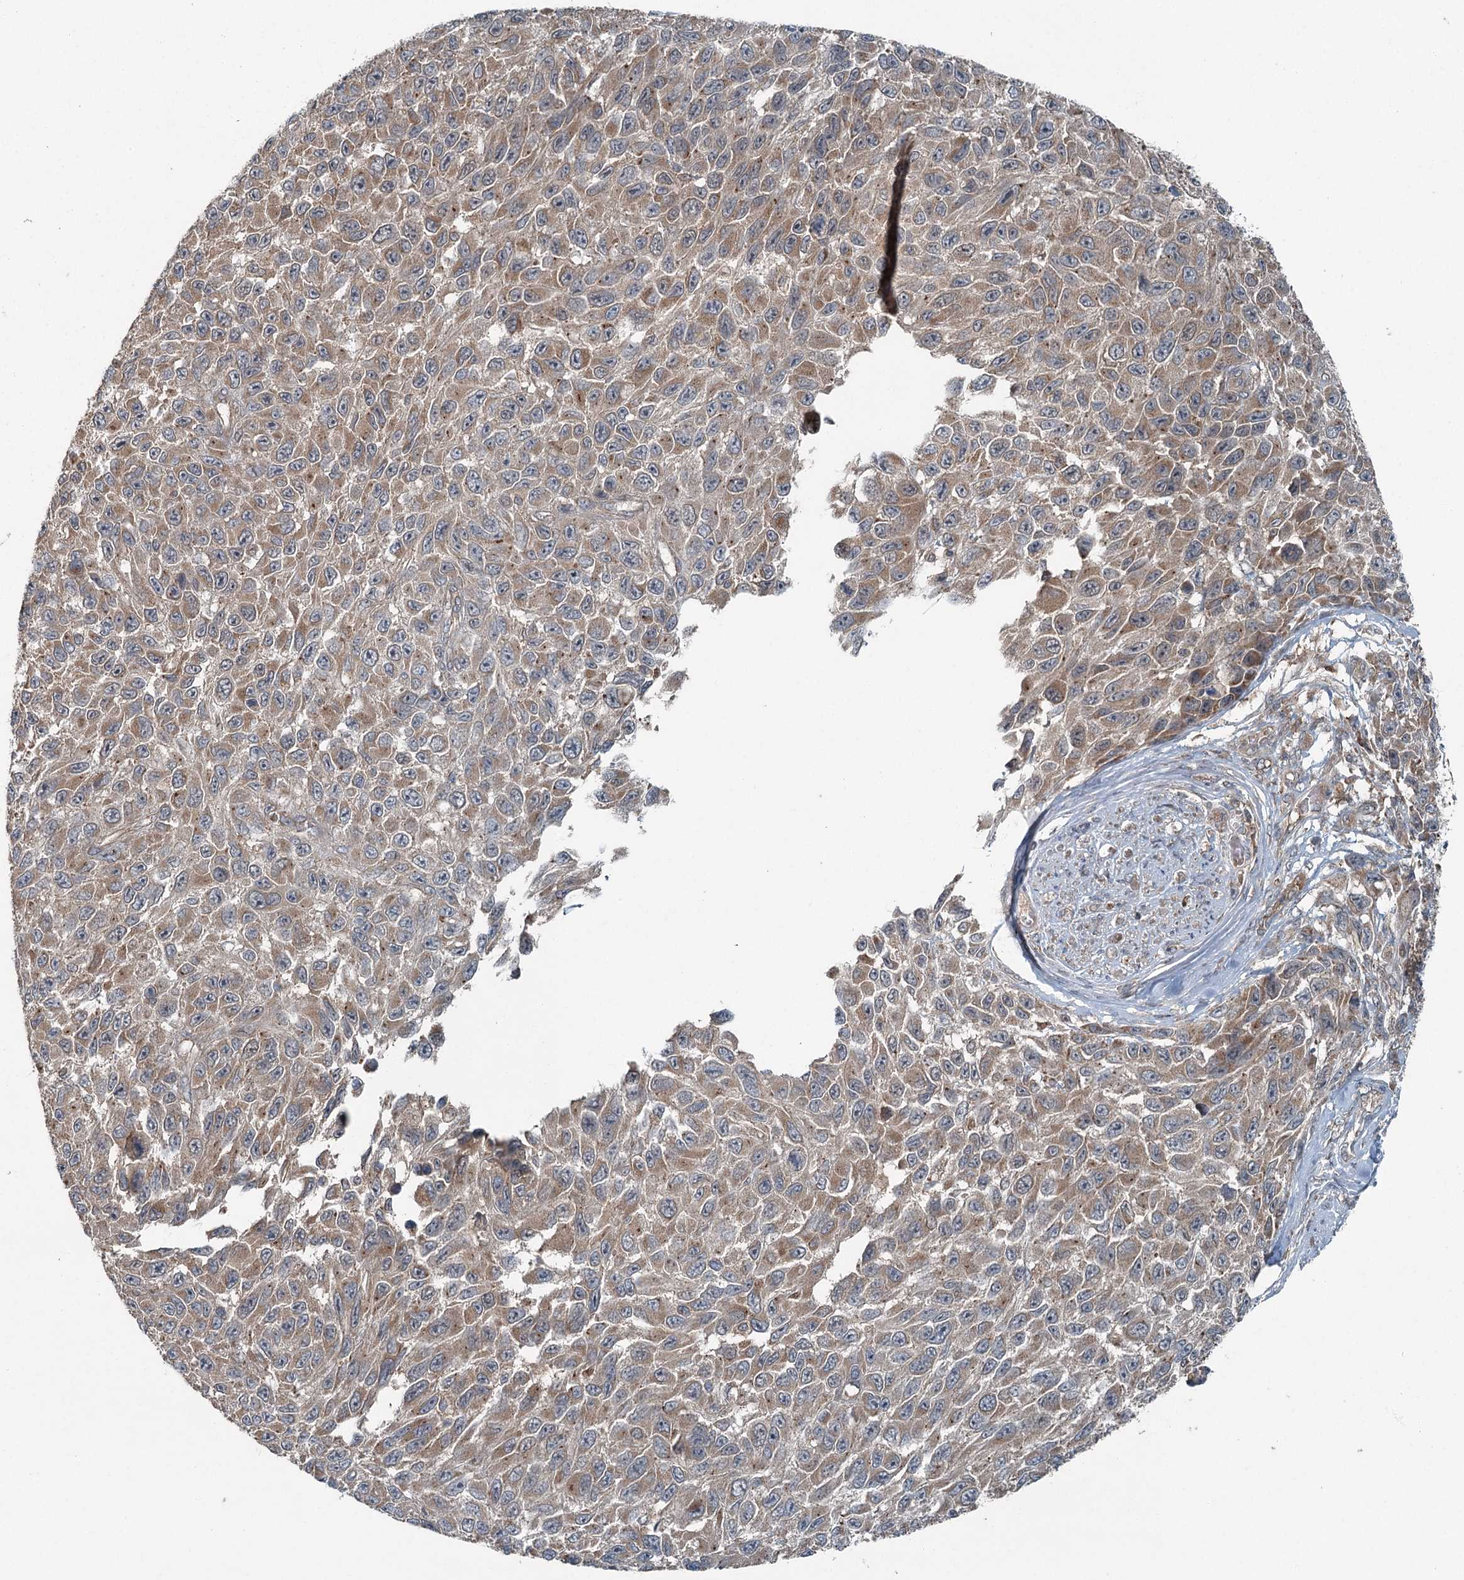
{"staining": {"intensity": "moderate", "quantity": "25%-75%", "location": "cytoplasmic/membranous"}, "tissue": "melanoma", "cell_type": "Tumor cells", "image_type": "cancer", "snomed": [{"axis": "morphology", "description": "Normal tissue, NOS"}, {"axis": "morphology", "description": "Malignant melanoma, NOS"}, {"axis": "topography", "description": "Skin"}], "caption": "A micrograph of malignant melanoma stained for a protein shows moderate cytoplasmic/membranous brown staining in tumor cells.", "gene": "SKIC3", "patient": {"sex": "female", "age": 96}}